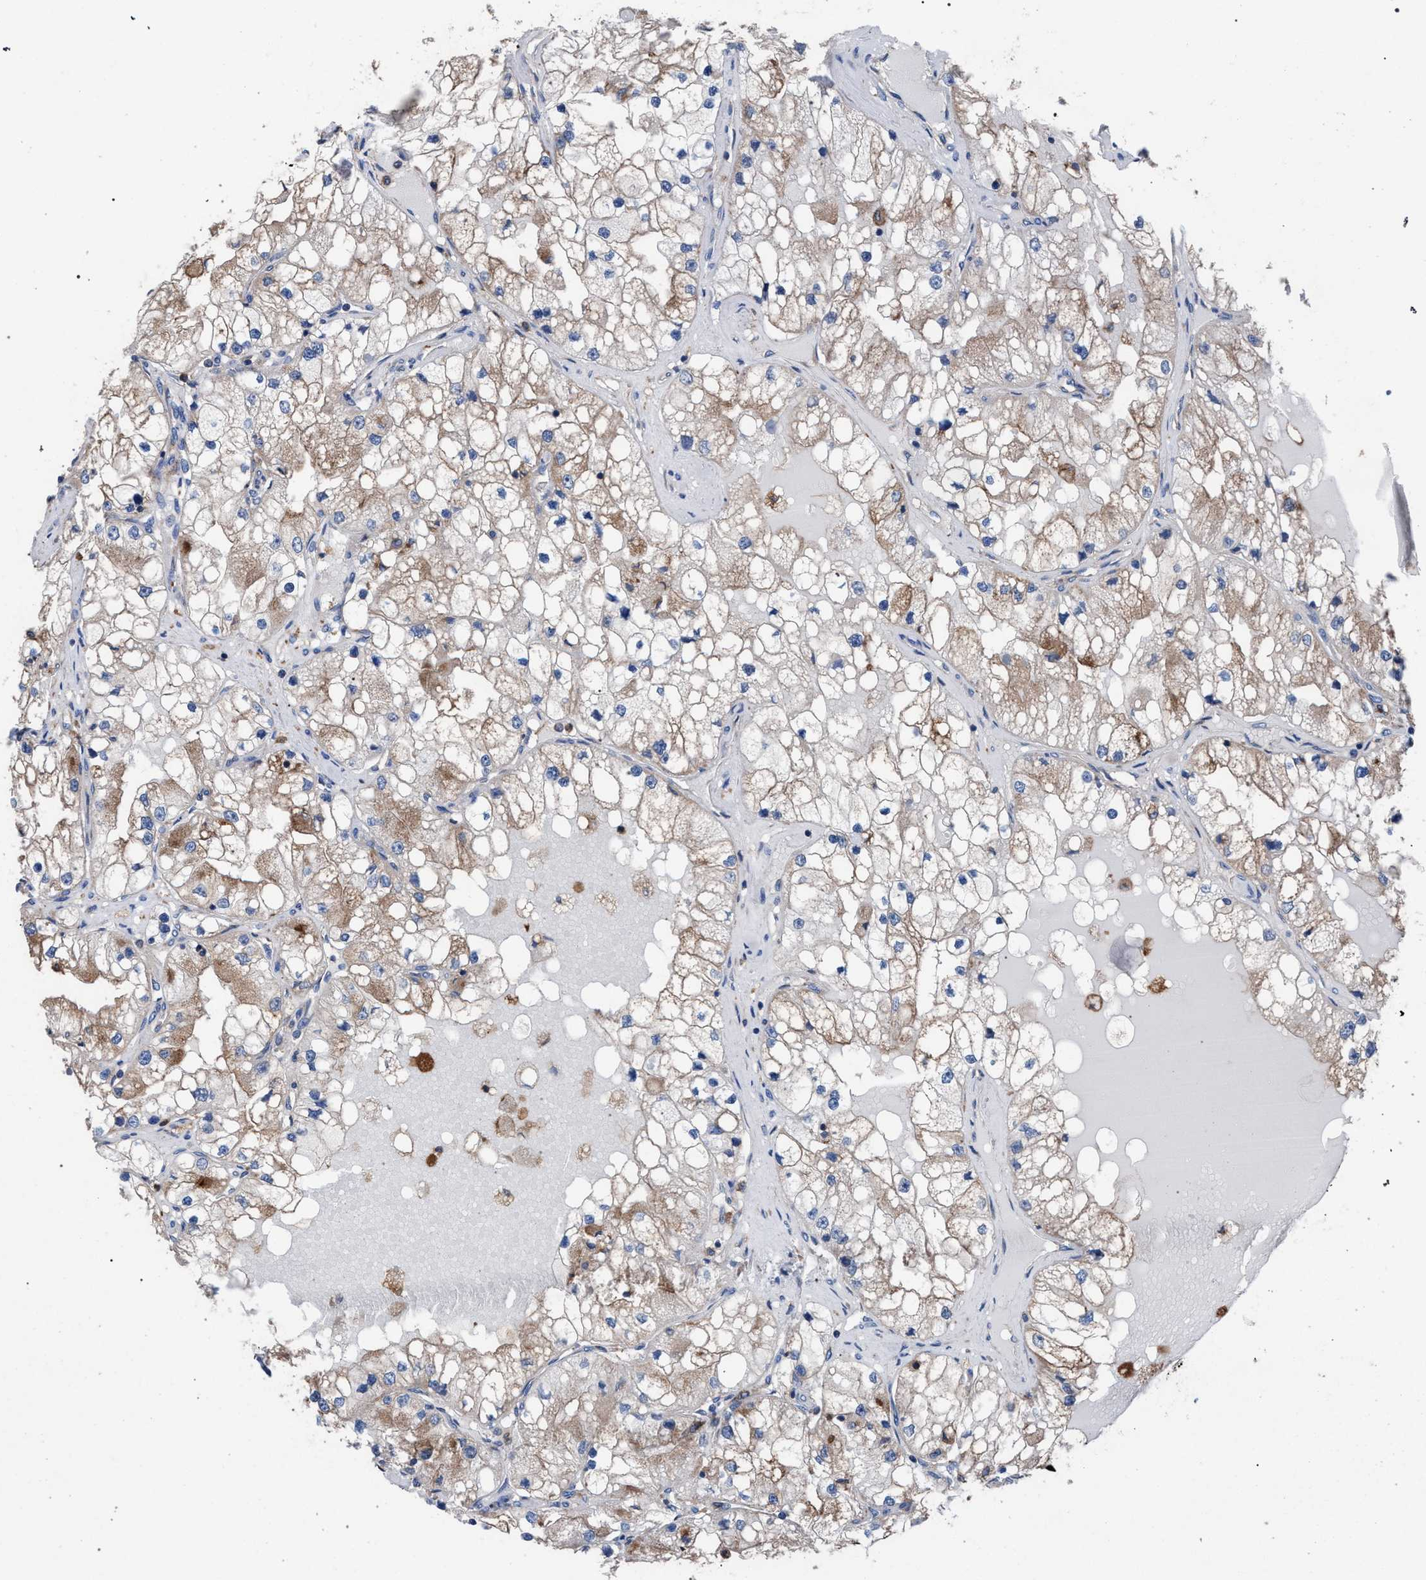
{"staining": {"intensity": "weak", "quantity": ">75%", "location": "cytoplasmic/membranous"}, "tissue": "renal cancer", "cell_type": "Tumor cells", "image_type": "cancer", "snomed": [{"axis": "morphology", "description": "Adenocarcinoma, NOS"}, {"axis": "topography", "description": "Kidney"}], "caption": "Immunohistochemical staining of human renal cancer demonstrates weak cytoplasmic/membranous protein staining in approximately >75% of tumor cells.", "gene": "ATP6V0A1", "patient": {"sex": "male", "age": 68}}